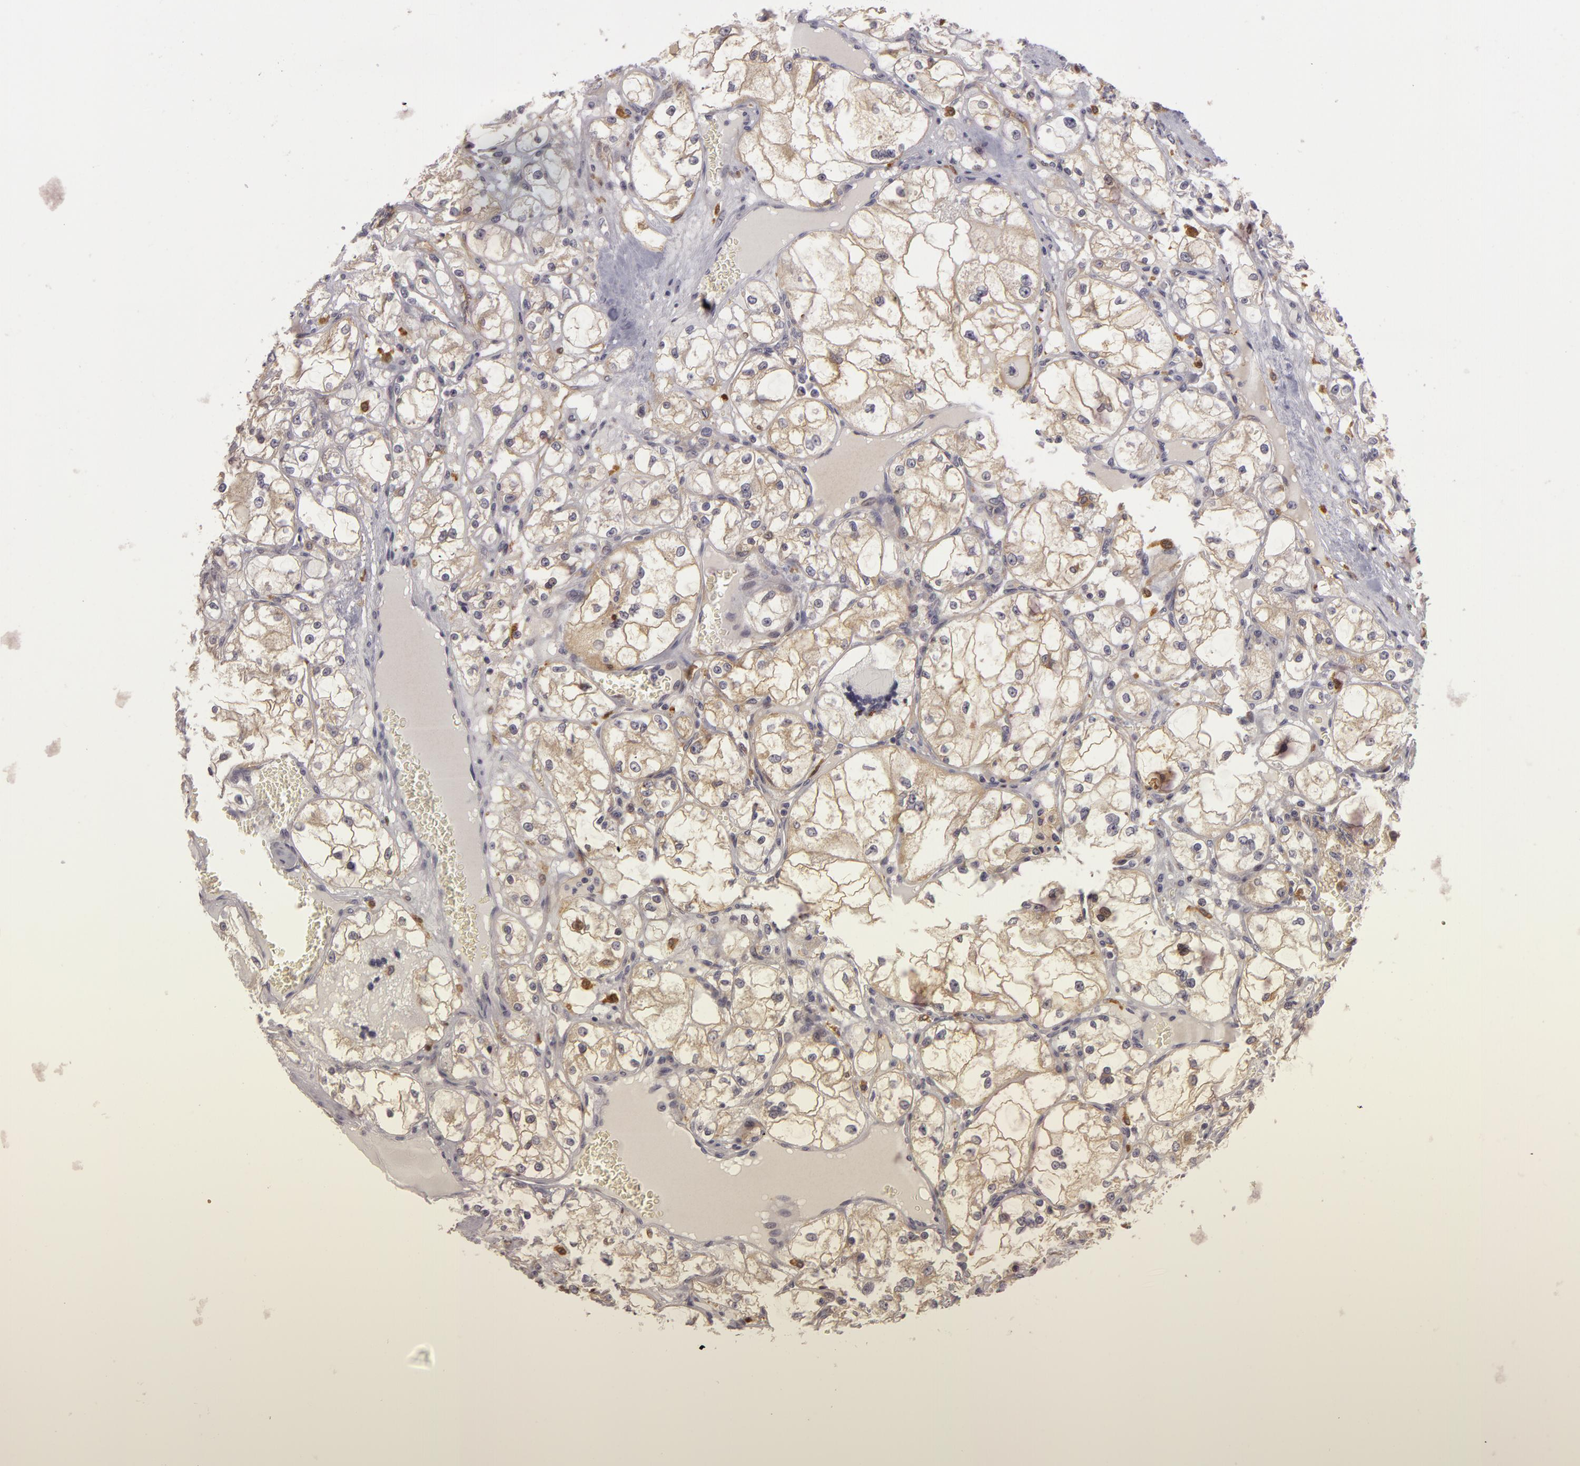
{"staining": {"intensity": "moderate", "quantity": "<25%", "location": "cytoplasmic/membranous"}, "tissue": "renal cancer", "cell_type": "Tumor cells", "image_type": "cancer", "snomed": [{"axis": "morphology", "description": "Adenocarcinoma, NOS"}, {"axis": "topography", "description": "Kidney"}], "caption": "IHC of human renal cancer (adenocarcinoma) shows low levels of moderate cytoplasmic/membranous positivity in approximately <25% of tumor cells.", "gene": "ZNF229", "patient": {"sex": "male", "age": 61}}